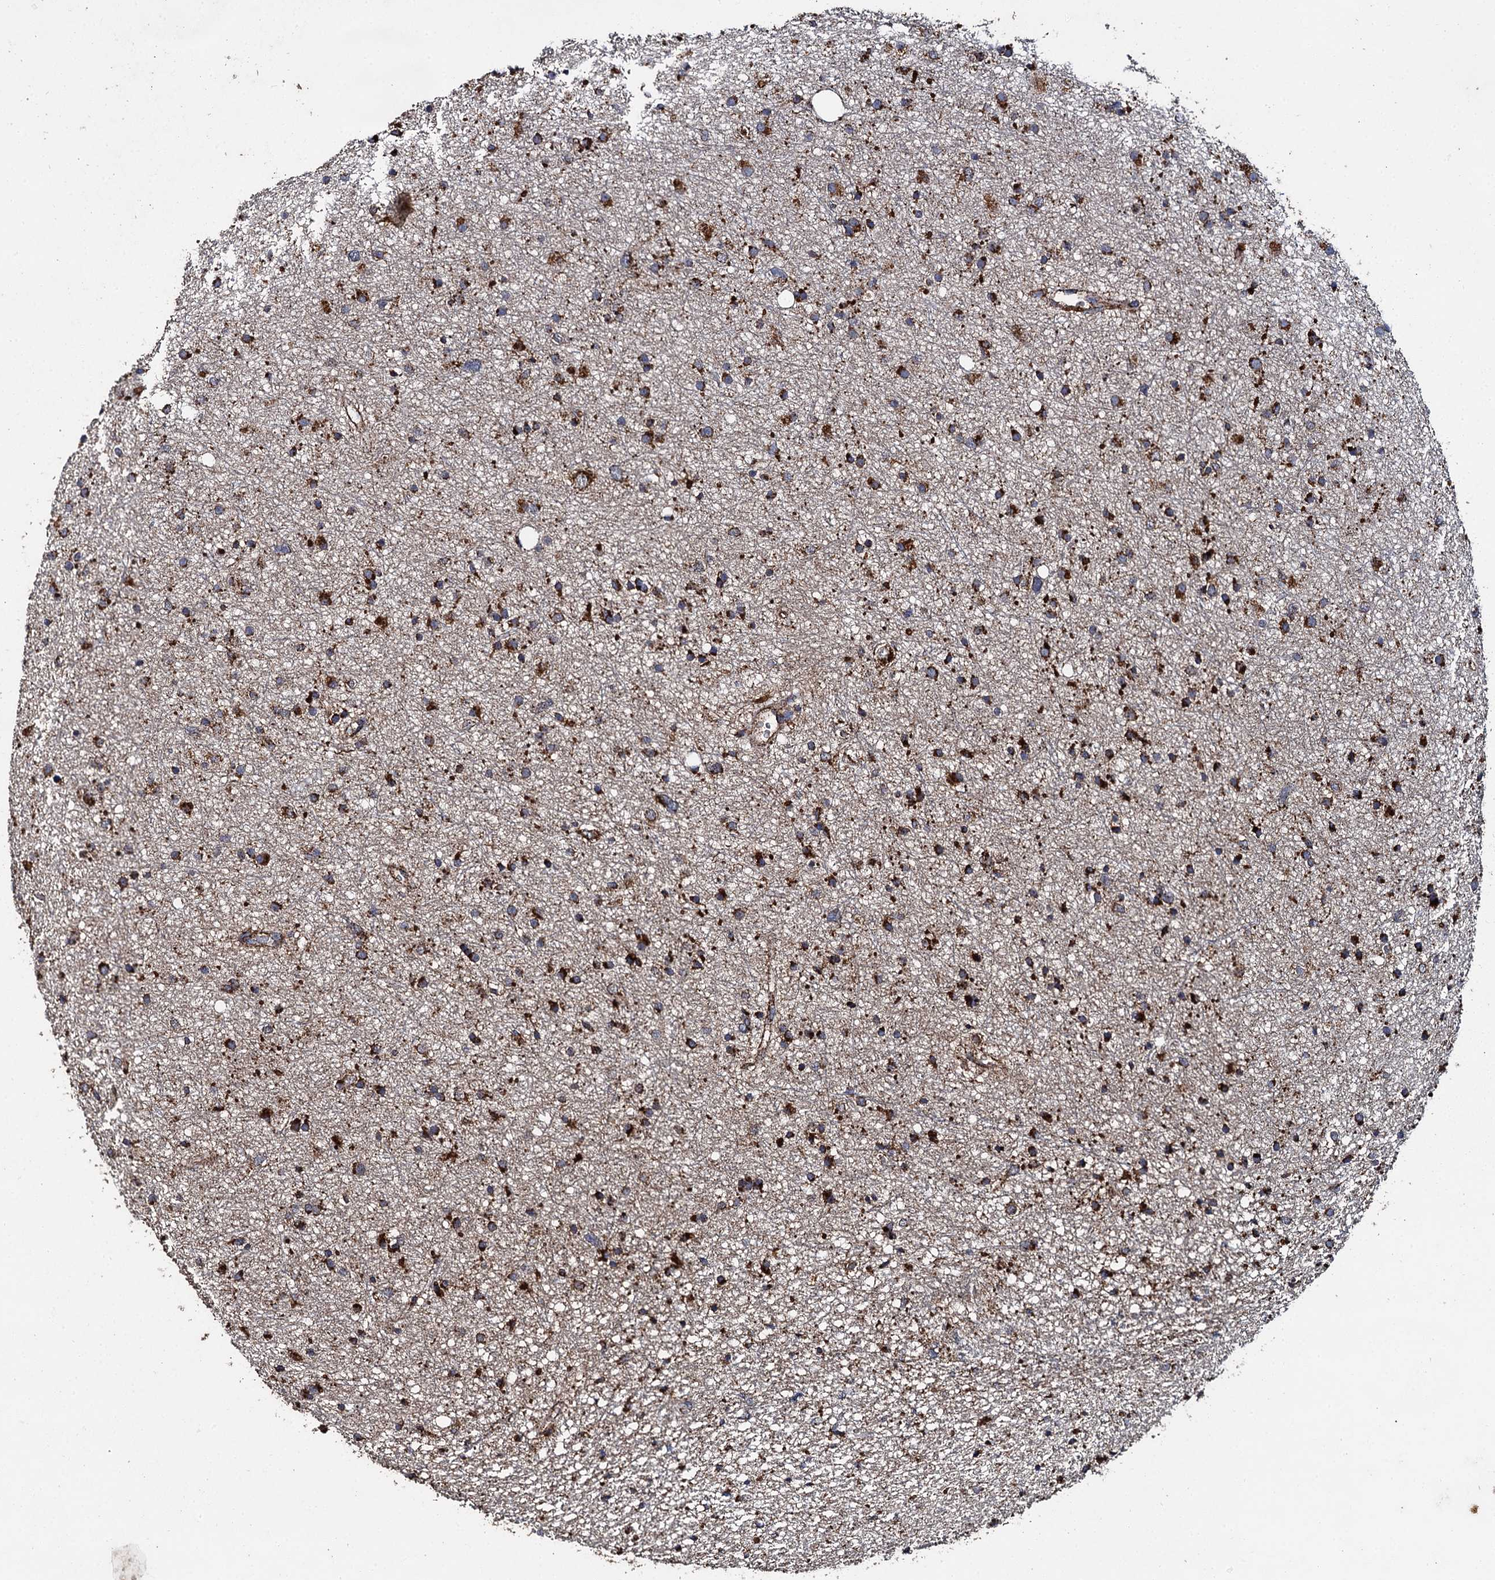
{"staining": {"intensity": "strong", "quantity": ">75%", "location": "cytoplasmic/membranous"}, "tissue": "glioma", "cell_type": "Tumor cells", "image_type": "cancer", "snomed": [{"axis": "morphology", "description": "Glioma, malignant, Low grade"}, {"axis": "topography", "description": "Cerebral cortex"}], "caption": "Approximately >75% of tumor cells in human malignant glioma (low-grade) show strong cytoplasmic/membranous protein staining as visualized by brown immunohistochemical staining.", "gene": "GBA1", "patient": {"sex": "female", "age": 39}}